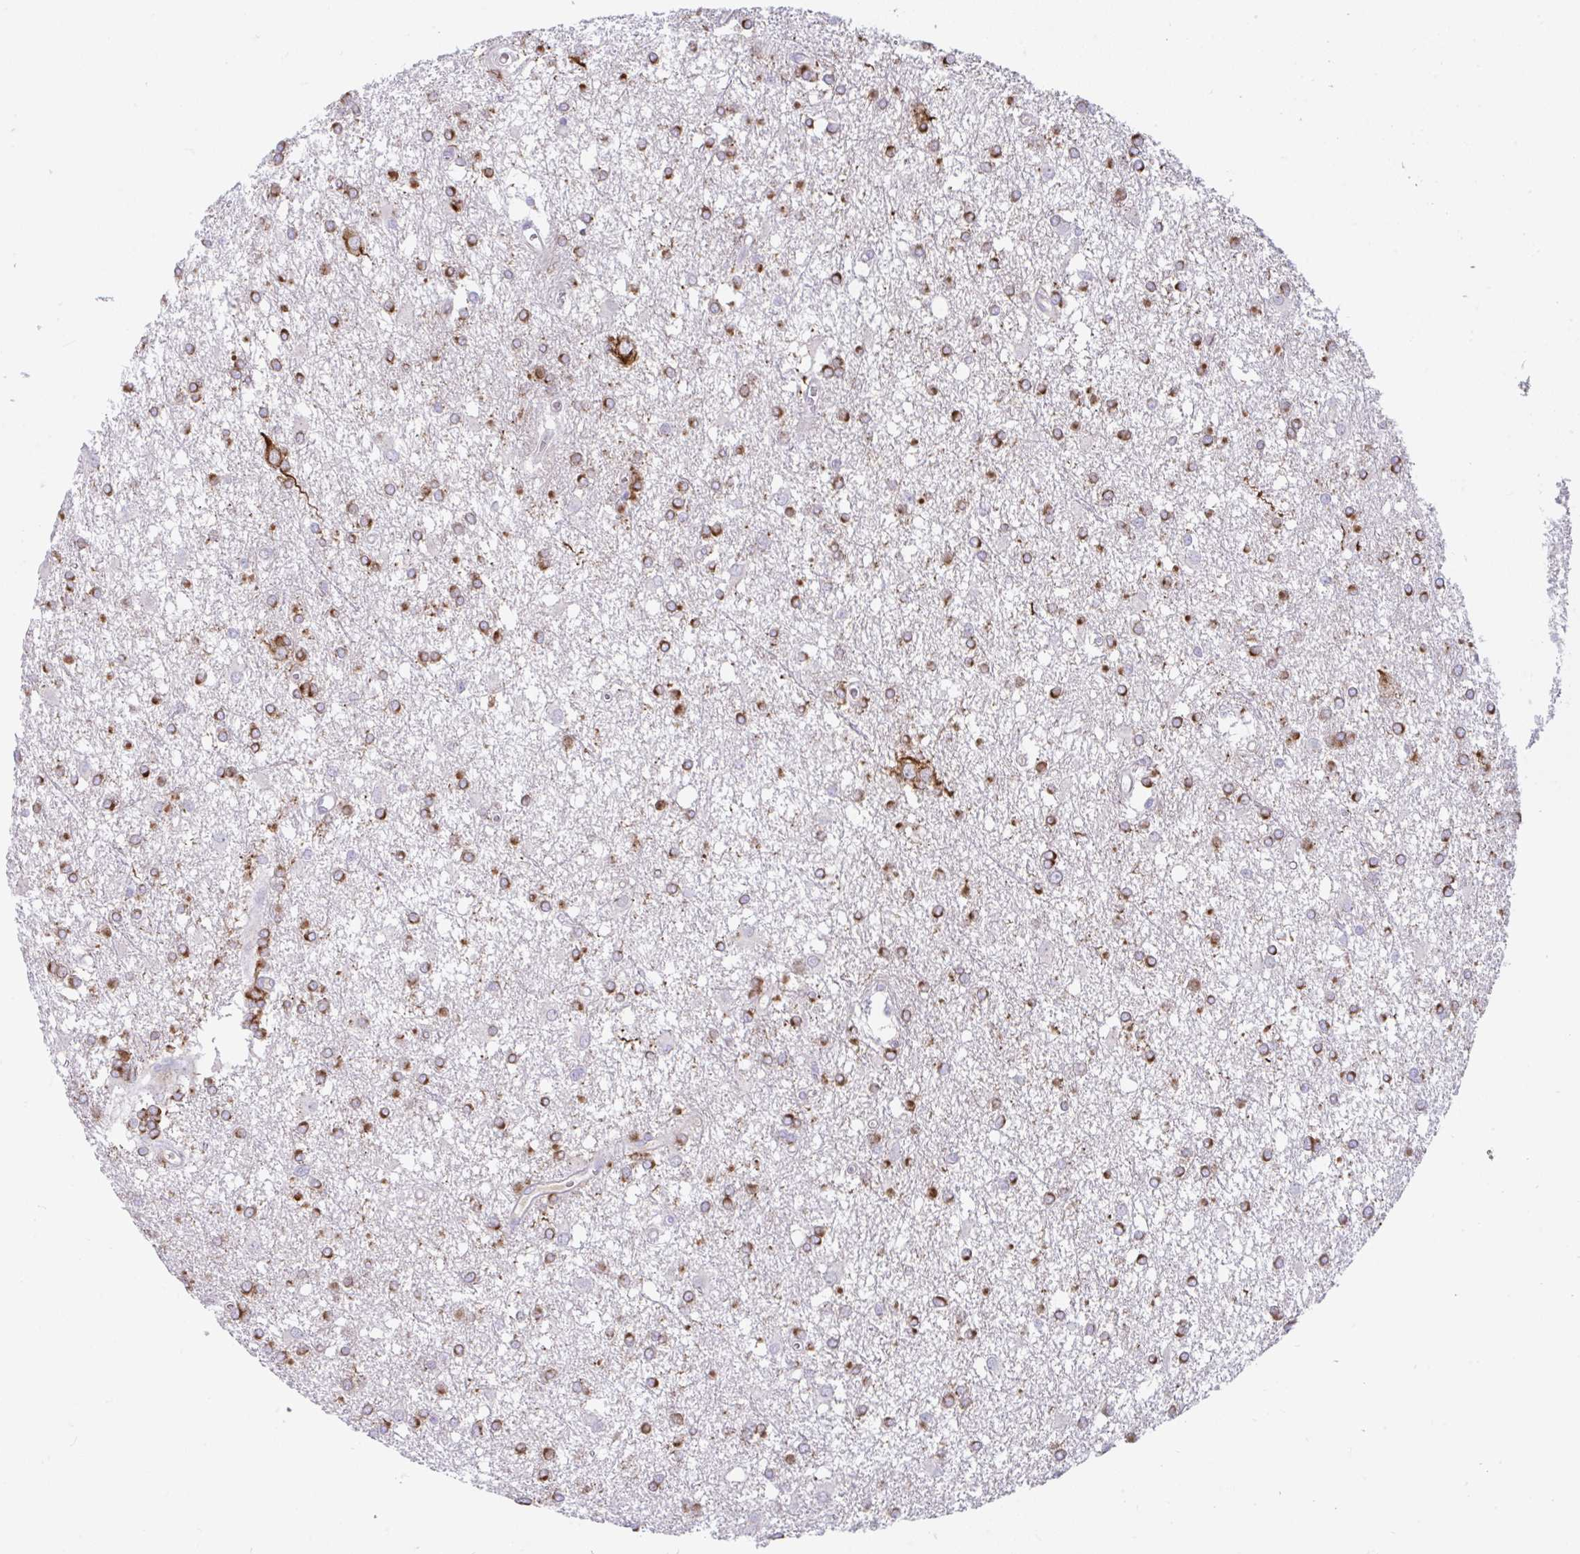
{"staining": {"intensity": "strong", "quantity": "25%-75%", "location": "cytoplasmic/membranous"}, "tissue": "glioma", "cell_type": "Tumor cells", "image_type": "cancer", "snomed": [{"axis": "morphology", "description": "Glioma, malignant, High grade"}, {"axis": "topography", "description": "Brain"}], "caption": "A high-resolution micrograph shows IHC staining of high-grade glioma (malignant), which shows strong cytoplasmic/membranous expression in about 25%-75% of tumor cells. The staining was performed using DAB to visualize the protein expression in brown, while the nuclei were stained in blue with hematoxylin (Magnification: 20x).", "gene": "CCSAP", "patient": {"sex": "male", "age": 48}}